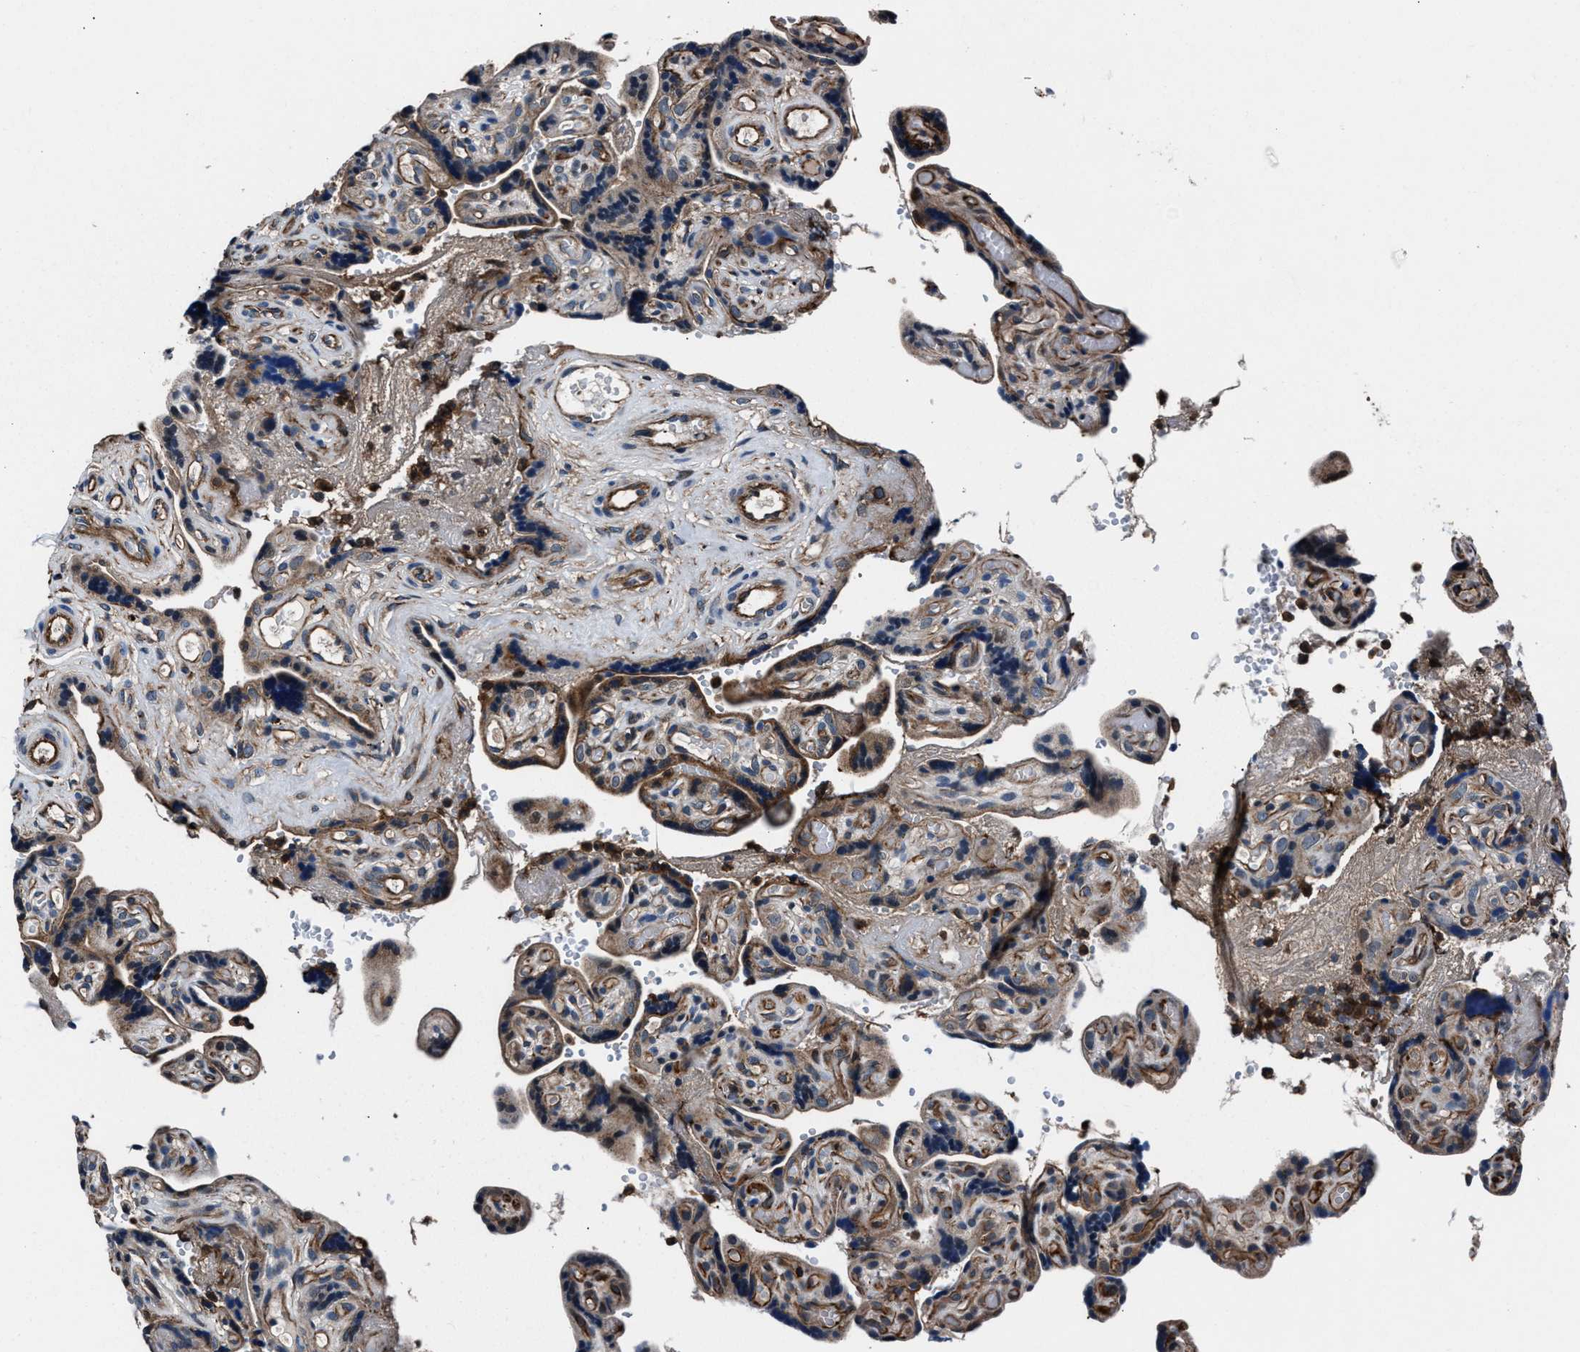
{"staining": {"intensity": "moderate", "quantity": ">75%", "location": "cytoplasmic/membranous"}, "tissue": "placenta", "cell_type": "Decidual cells", "image_type": "normal", "snomed": [{"axis": "morphology", "description": "Normal tissue, NOS"}, {"axis": "topography", "description": "Placenta"}], "caption": "The histopathology image demonstrates staining of normal placenta, revealing moderate cytoplasmic/membranous protein expression (brown color) within decidual cells. The protein is stained brown, and the nuclei are stained in blue (DAB (3,3'-diaminobenzidine) IHC with brightfield microscopy, high magnification).", "gene": "MFSD11", "patient": {"sex": "female", "age": 30}}